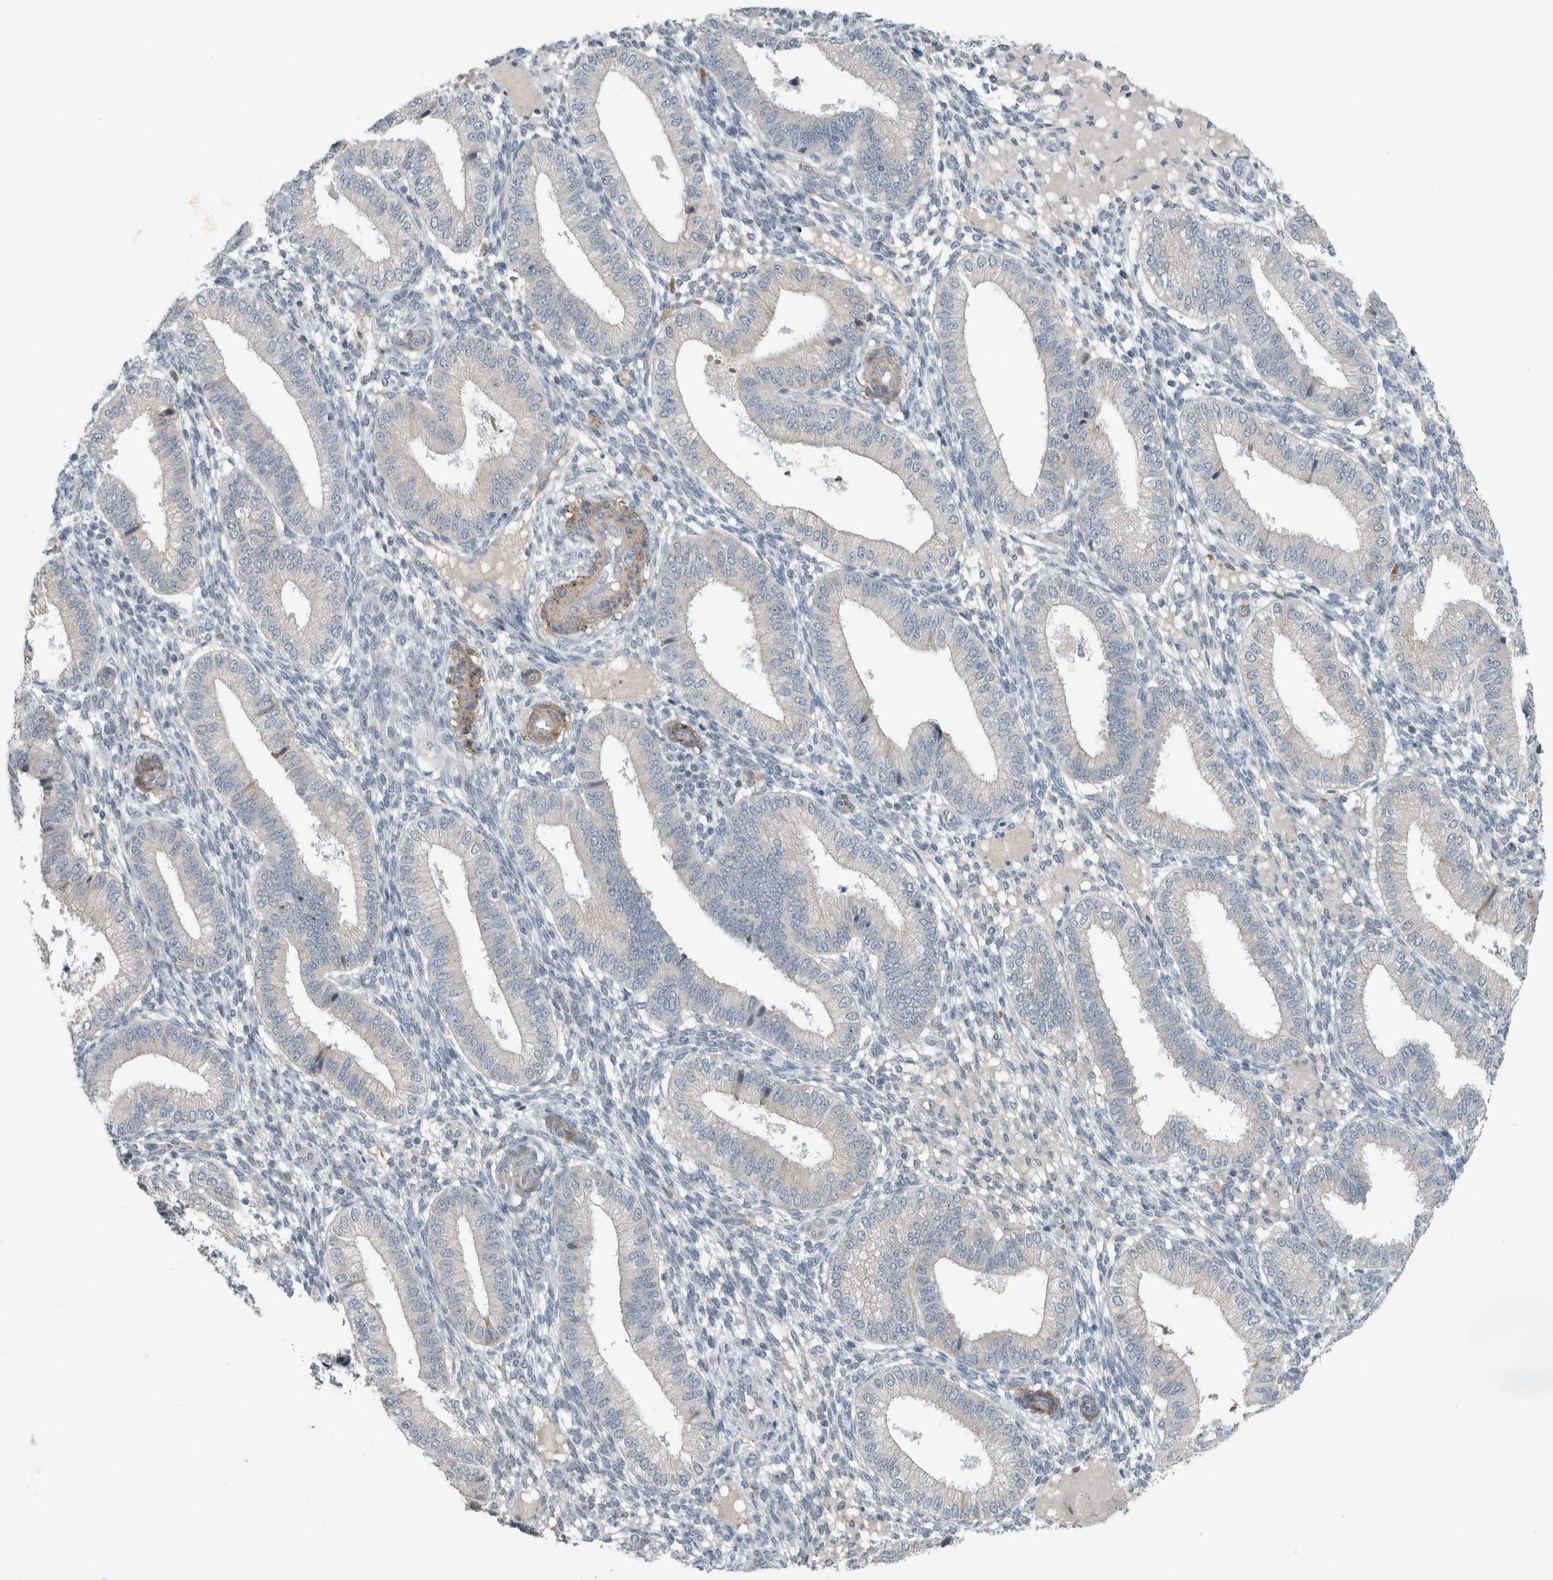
{"staining": {"intensity": "negative", "quantity": "none", "location": "none"}, "tissue": "endometrium", "cell_type": "Cells in endometrial stroma", "image_type": "normal", "snomed": [{"axis": "morphology", "description": "Normal tissue, NOS"}, {"axis": "topography", "description": "Endometrium"}], "caption": "This is an immunohistochemistry histopathology image of unremarkable endometrium. There is no expression in cells in endometrial stroma.", "gene": "JADE2", "patient": {"sex": "female", "age": 39}}